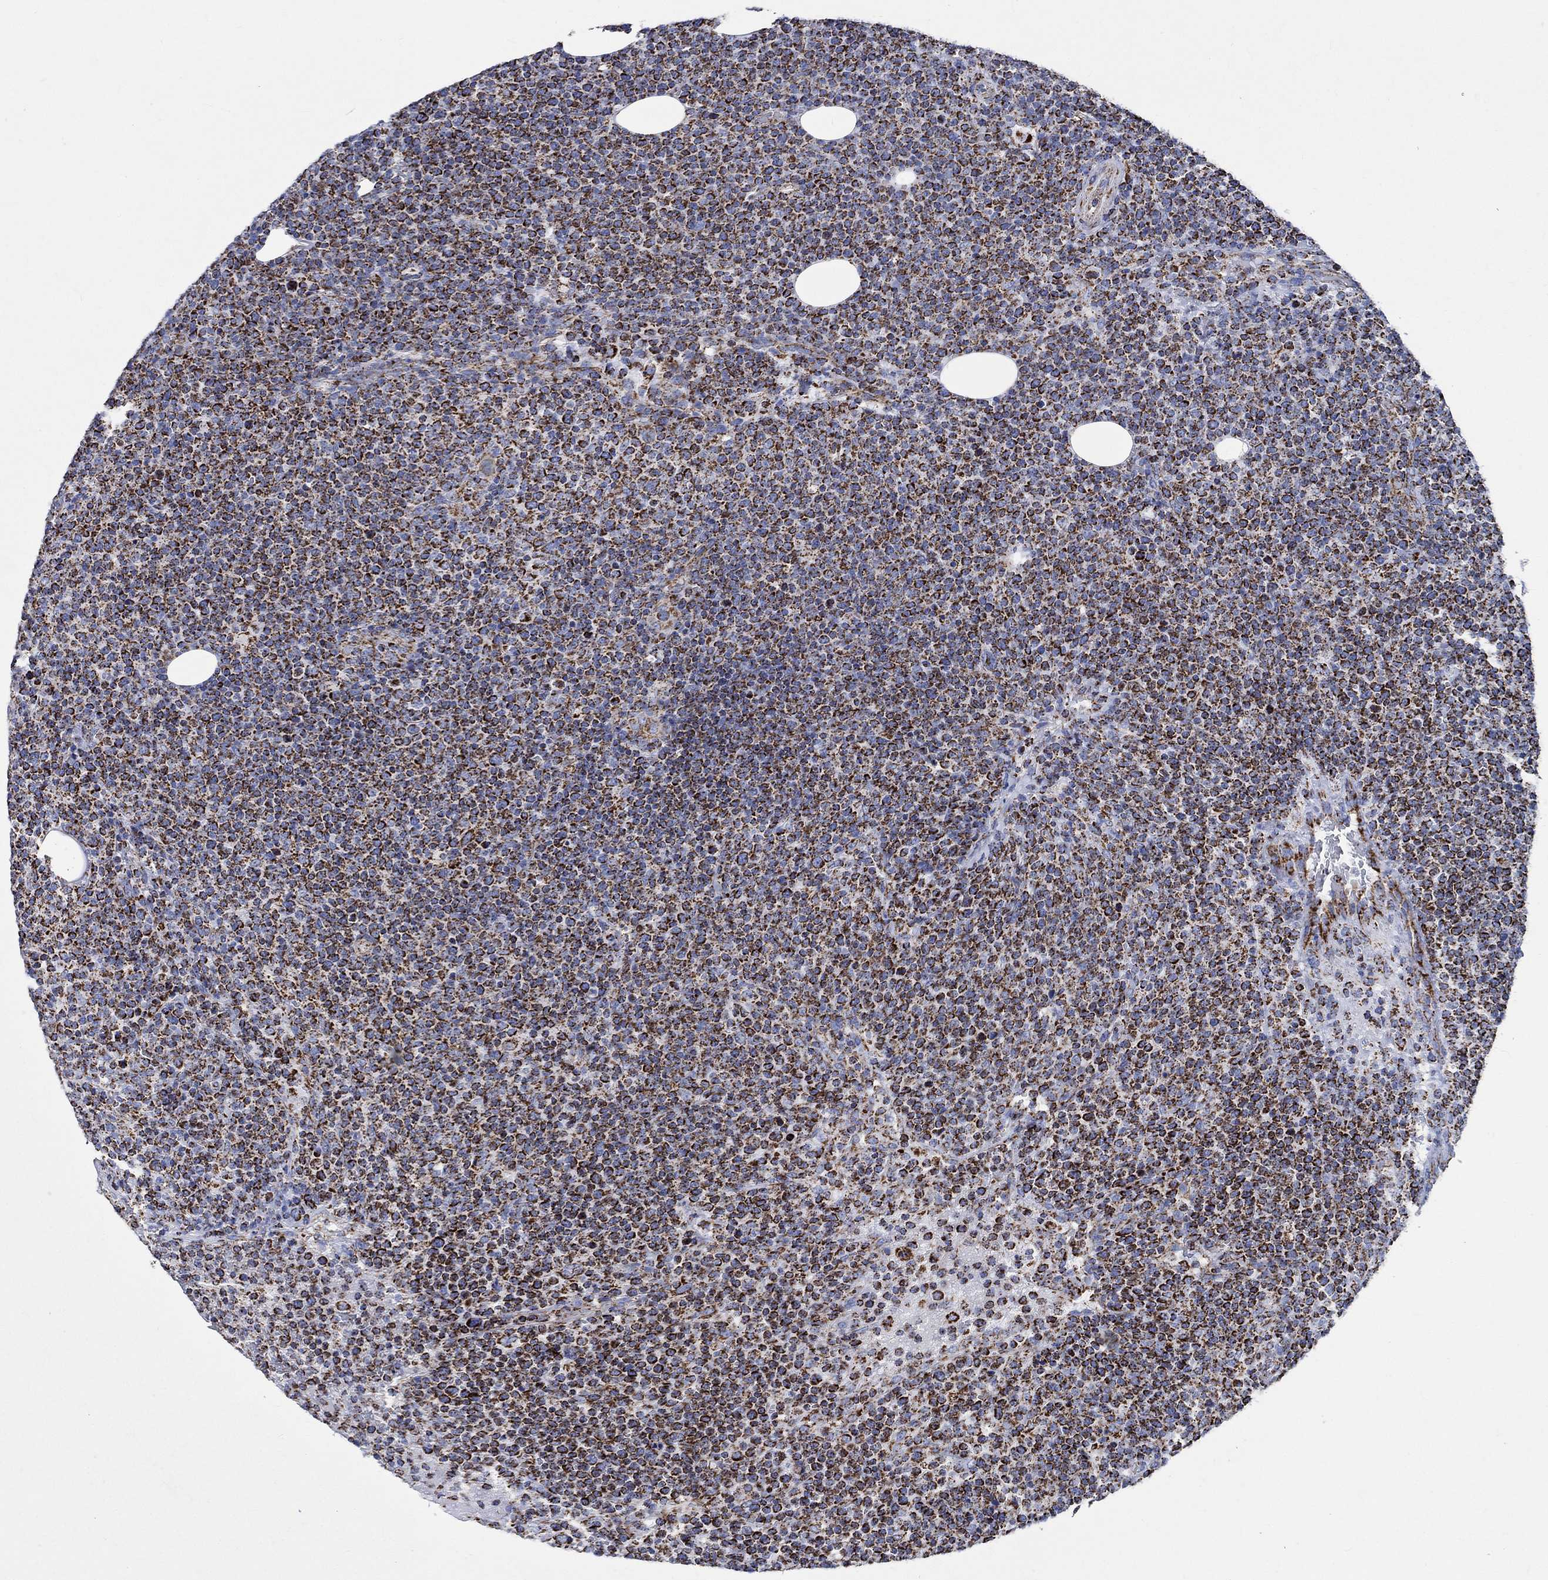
{"staining": {"intensity": "strong", "quantity": ">75%", "location": "cytoplasmic/membranous"}, "tissue": "lymphoma", "cell_type": "Tumor cells", "image_type": "cancer", "snomed": [{"axis": "morphology", "description": "Malignant lymphoma, non-Hodgkin's type, High grade"}, {"axis": "topography", "description": "Lymph node"}], "caption": "A histopathology image showing strong cytoplasmic/membranous staining in approximately >75% of tumor cells in lymphoma, as visualized by brown immunohistochemical staining.", "gene": "RCE1", "patient": {"sex": "male", "age": 61}}